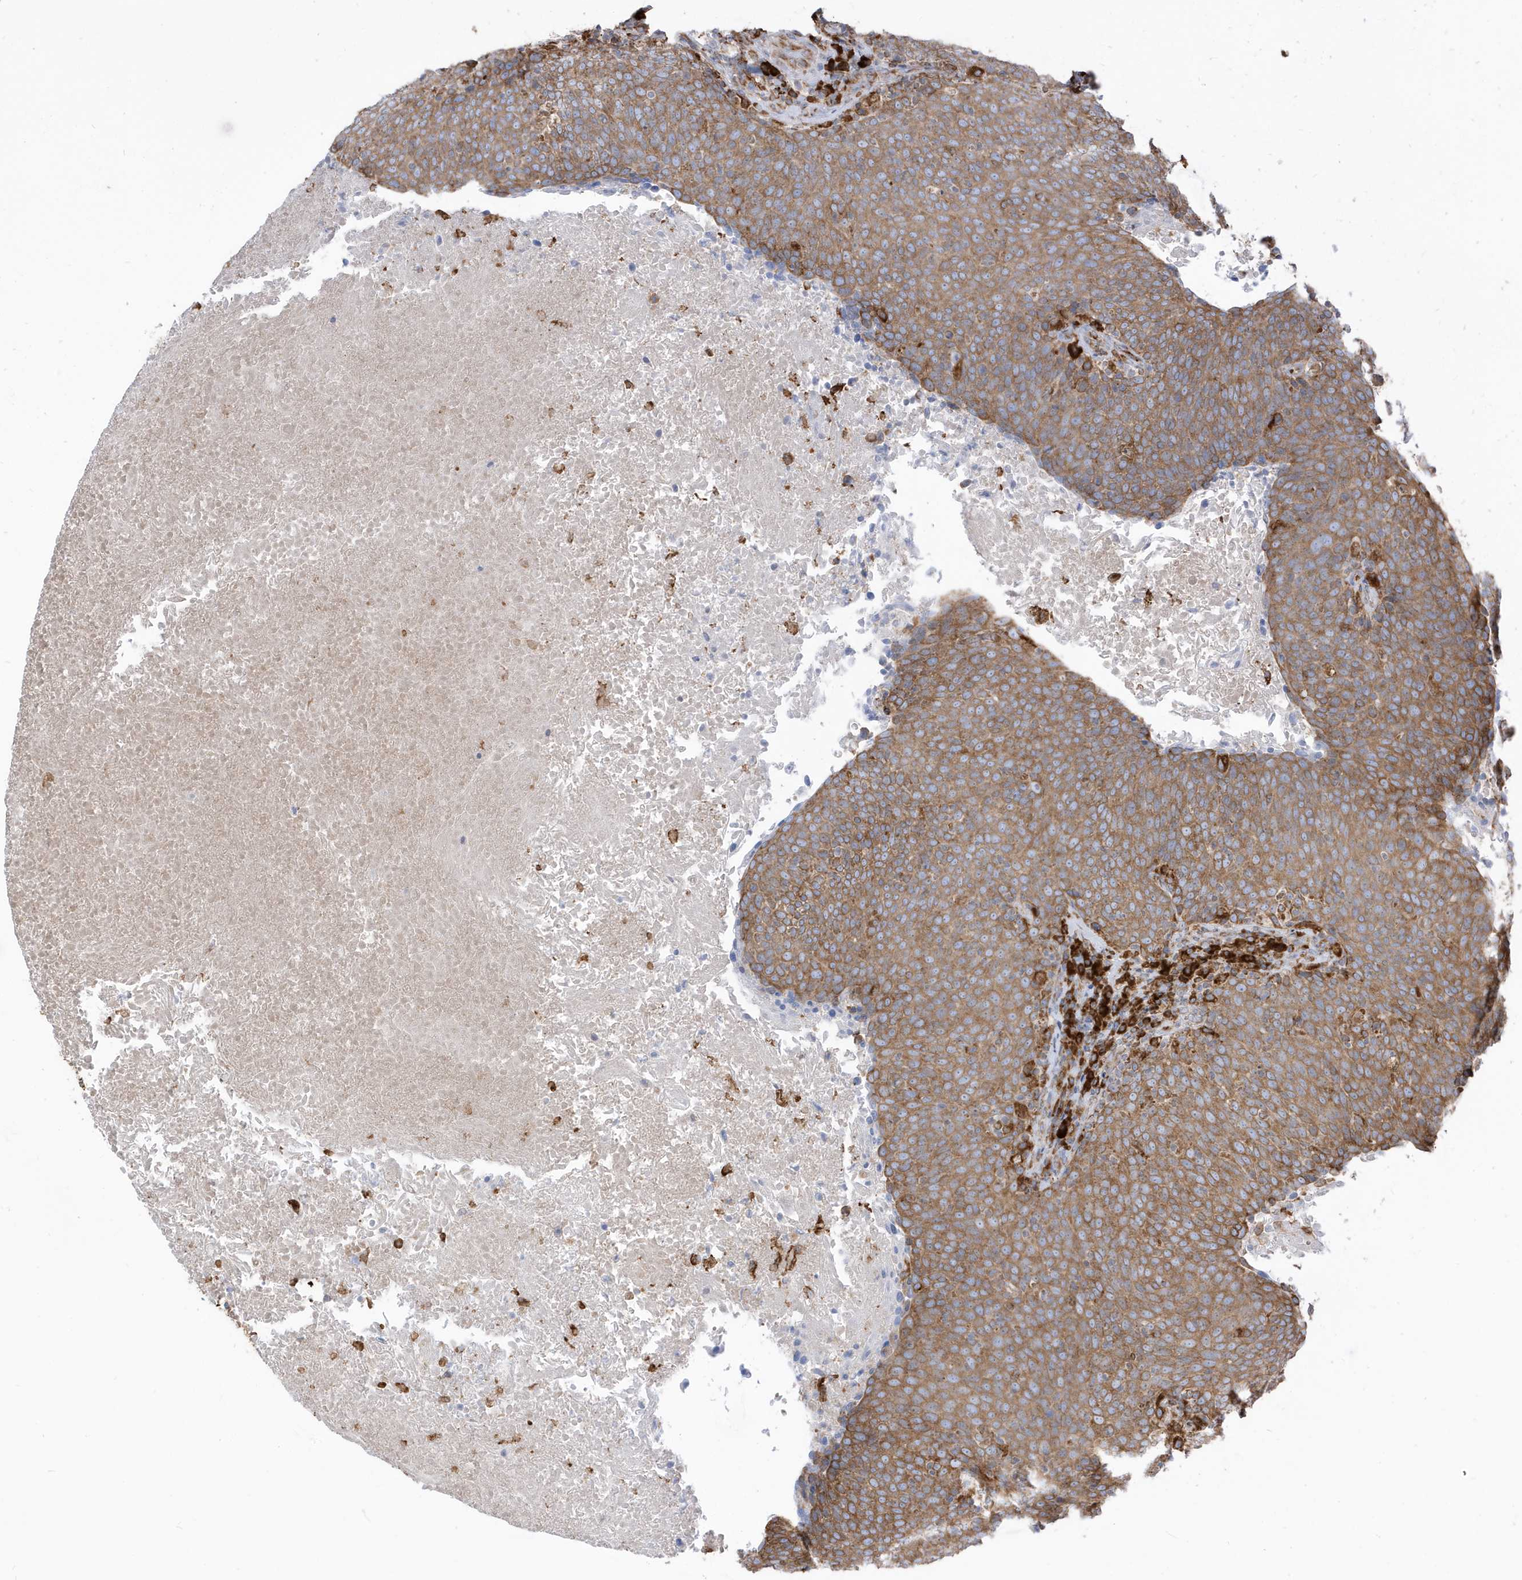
{"staining": {"intensity": "moderate", "quantity": ">75%", "location": "cytoplasmic/membranous"}, "tissue": "head and neck cancer", "cell_type": "Tumor cells", "image_type": "cancer", "snomed": [{"axis": "morphology", "description": "Squamous cell carcinoma, NOS"}, {"axis": "morphology", "description": "Squamous cell carcinoma, metastatic, NOS"}, {"axis": "topography", "description": "Lymph node"}, {"axis": "topography", "description": "Head-Neck"}], "caption": "Immunohistochemical staining of human head and neck metastatic squamous cell carcinoma reveals medium levels of moderate cytoplasmic/membranous protein positivity in approximately >75% of tumor cells.", "gene": "PDIA6", "patient": {"sex": "male", "age": 62}}